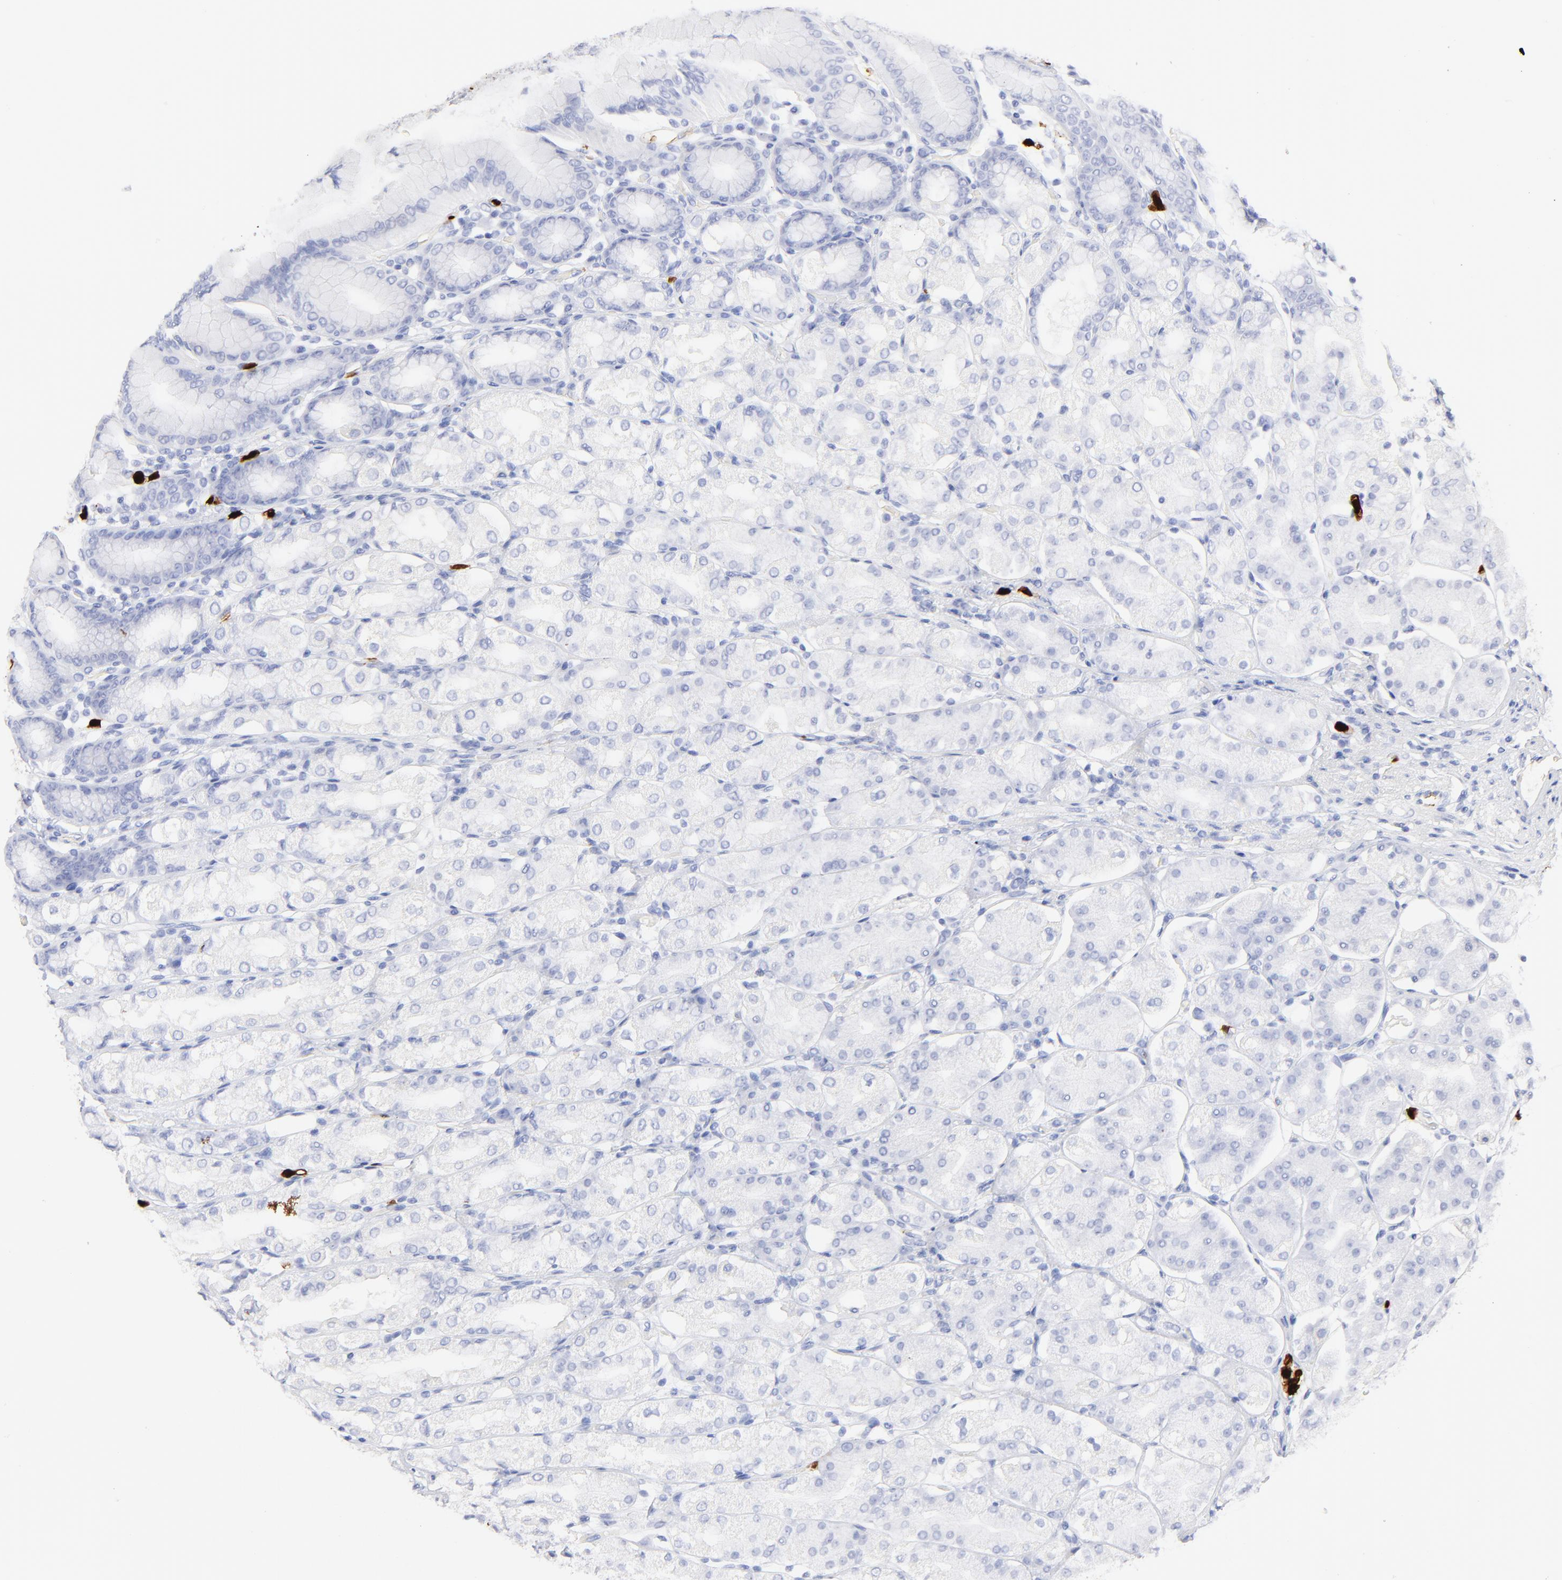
{"staining": {"intensity": "negative", "quantity": "none", "location": "none"}, "tissue": "stomach", "cell_type": "Glandular cells", "image_type": "normal", "snomed": [{"axis": "morphology", "description": "Normal tissue, NOS"}, {"axis": "topography", "description": "Stomach, upper"}], "caption": "Image shows no protein staining in glandular cells of unremarkable stomach. The staining is performed using DAB (3,3'-diaminobenzidine) brown chromogen with nuclei counter-stained in using hematoxylin.", "gene": "S100A12", "patient": {"sex": "male", "age": 68}}